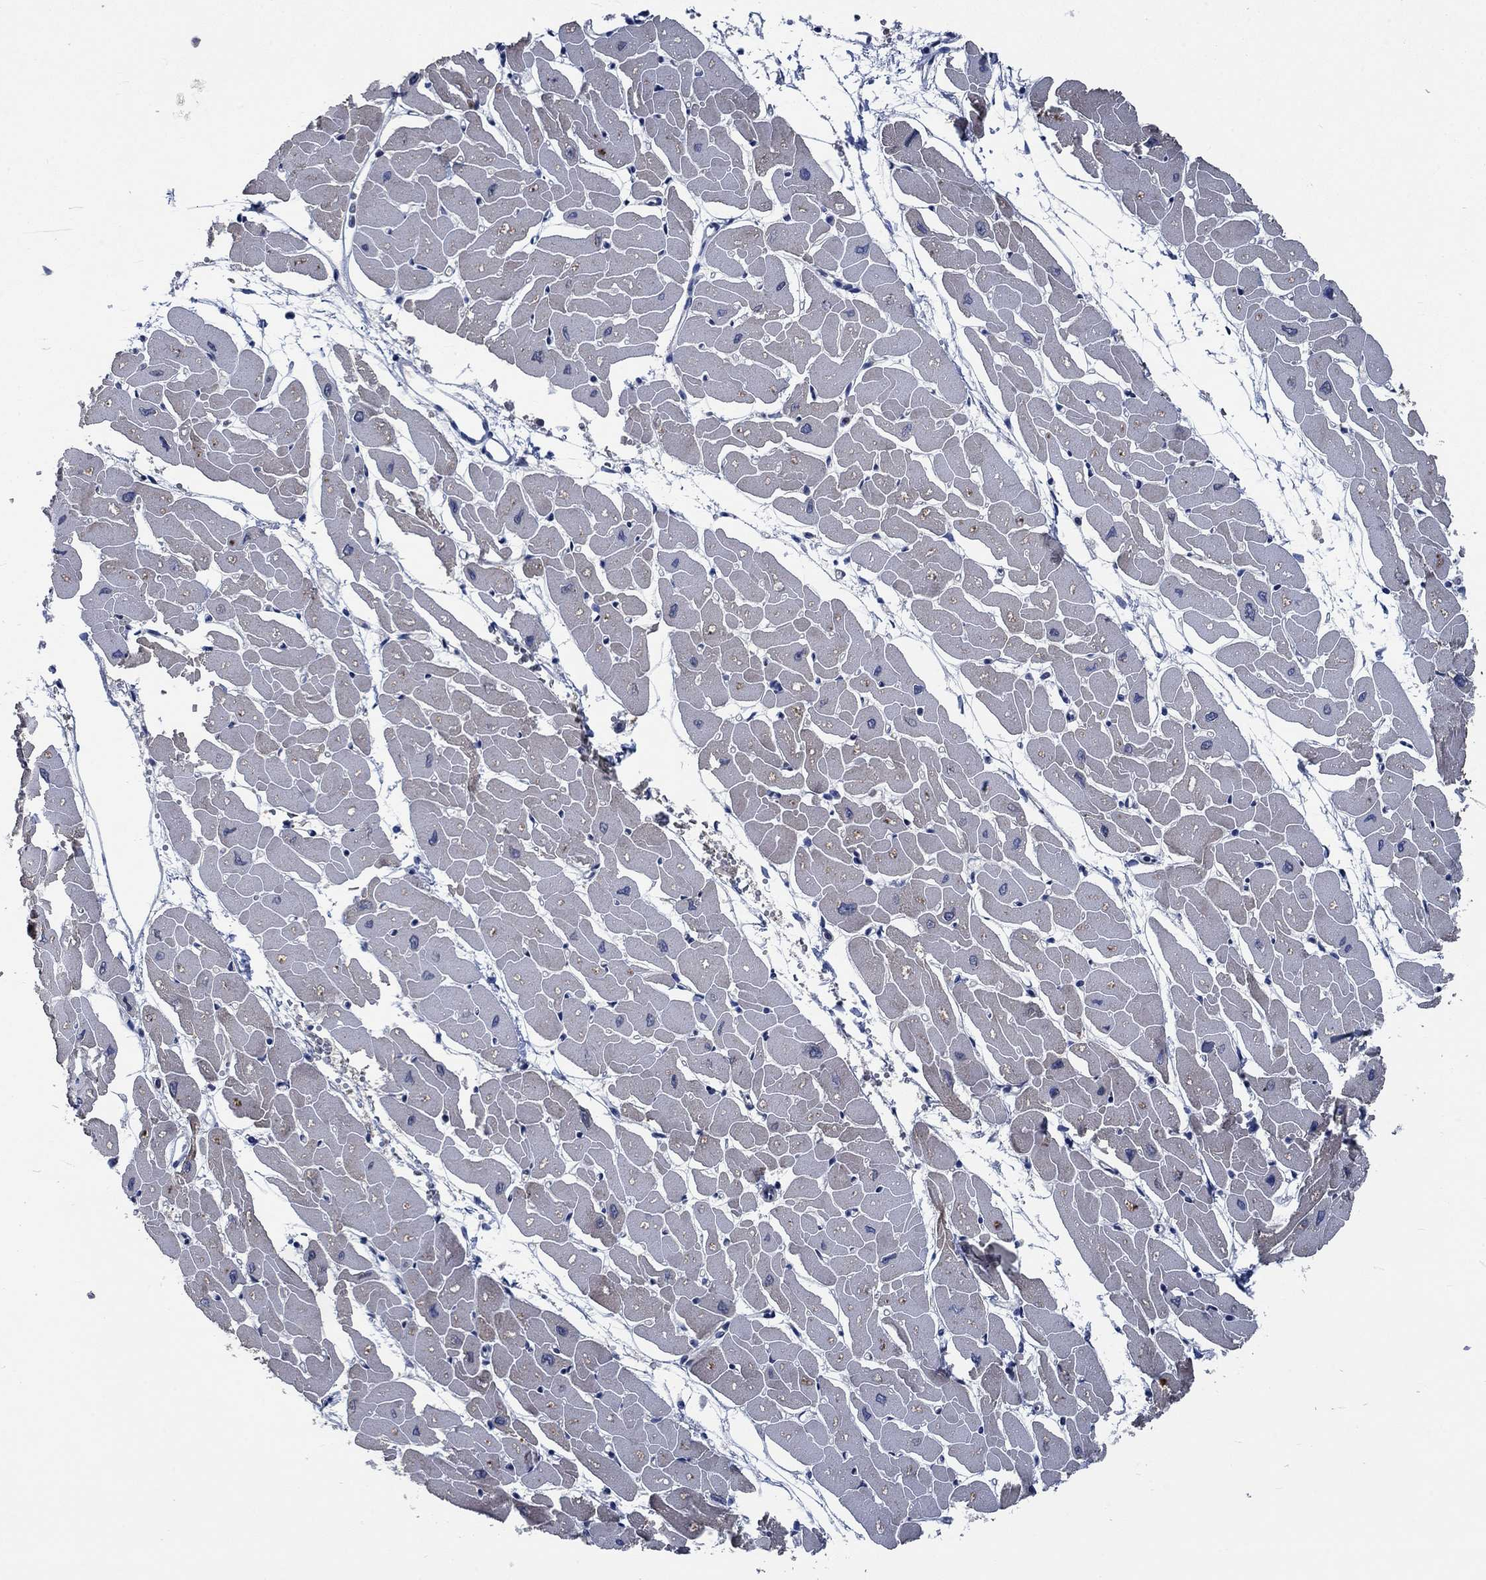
{"staining": {"intensity": "strong", "quantity": "25%-75%", "location": "cytoplasmic/membranous"}, "tissue": "heart muscle", "cell_type": "Cardiomyocytes", "image_type": "normal", "snomed": [{"axis": "morphology", "description": "Normal tissue, NOS"}, {"axis": "topography", "description": "Heart"}], "caption": "Immunohistochemical staining of unremarkable human heart muscle shows 25%-75% levels of strong cytoplasmic/membranous protein positivity in about 25%-75% of cardiomyocytes. (DAB (3,3'-diaminobenzidine) IHC with brightfield microscopy, high magnification).", "gene": "OBSCN", "patient": {"sex": "male", "age": 57}}